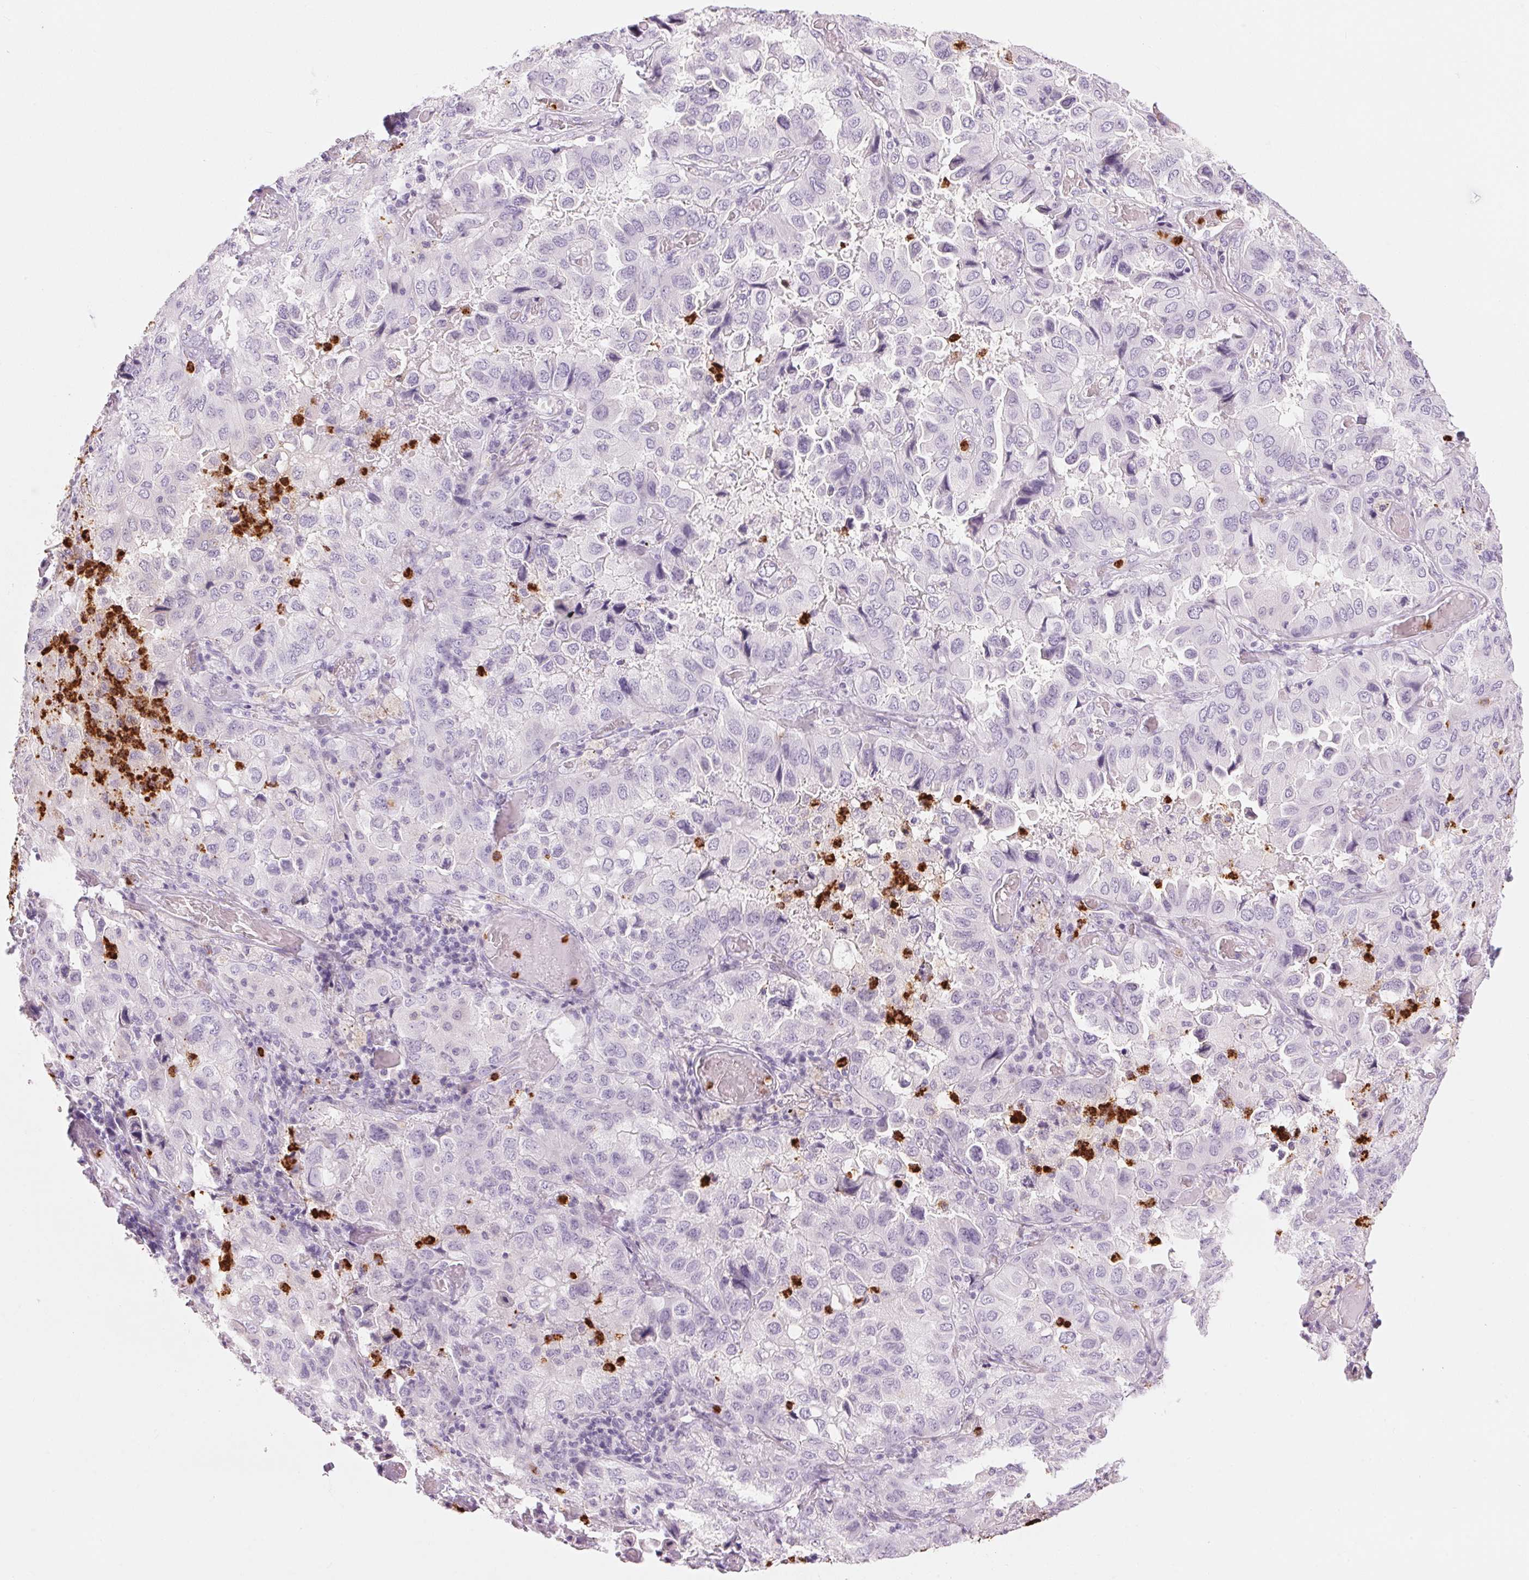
{"staining": {"intensity": "negative", "quantity": "none", "location": "none"}, "tissue": "lung cancer", "cell_type": "Tumor cells", "image_type": "cancer", "snomed": [{"axis": "morphology", "description": "Aneuploidy"}, {"axis": "morphology", "description": "Adenocarcinoma, NOS"}, {"axis": "morphology", "description": "Adenocarcinoma, metastatic, NOS"}, {"axis": "topography", "description": "Lymph node"}, {"axis": "topography", "description": "Lung"}], "caption": "This is an immunohistochemistry micrograph of human metastatic adenocarcinoma (lung). There is no staining in tumor cells.", "gene": "KLK7", "patient": {"sex": "female", "age": 48}}